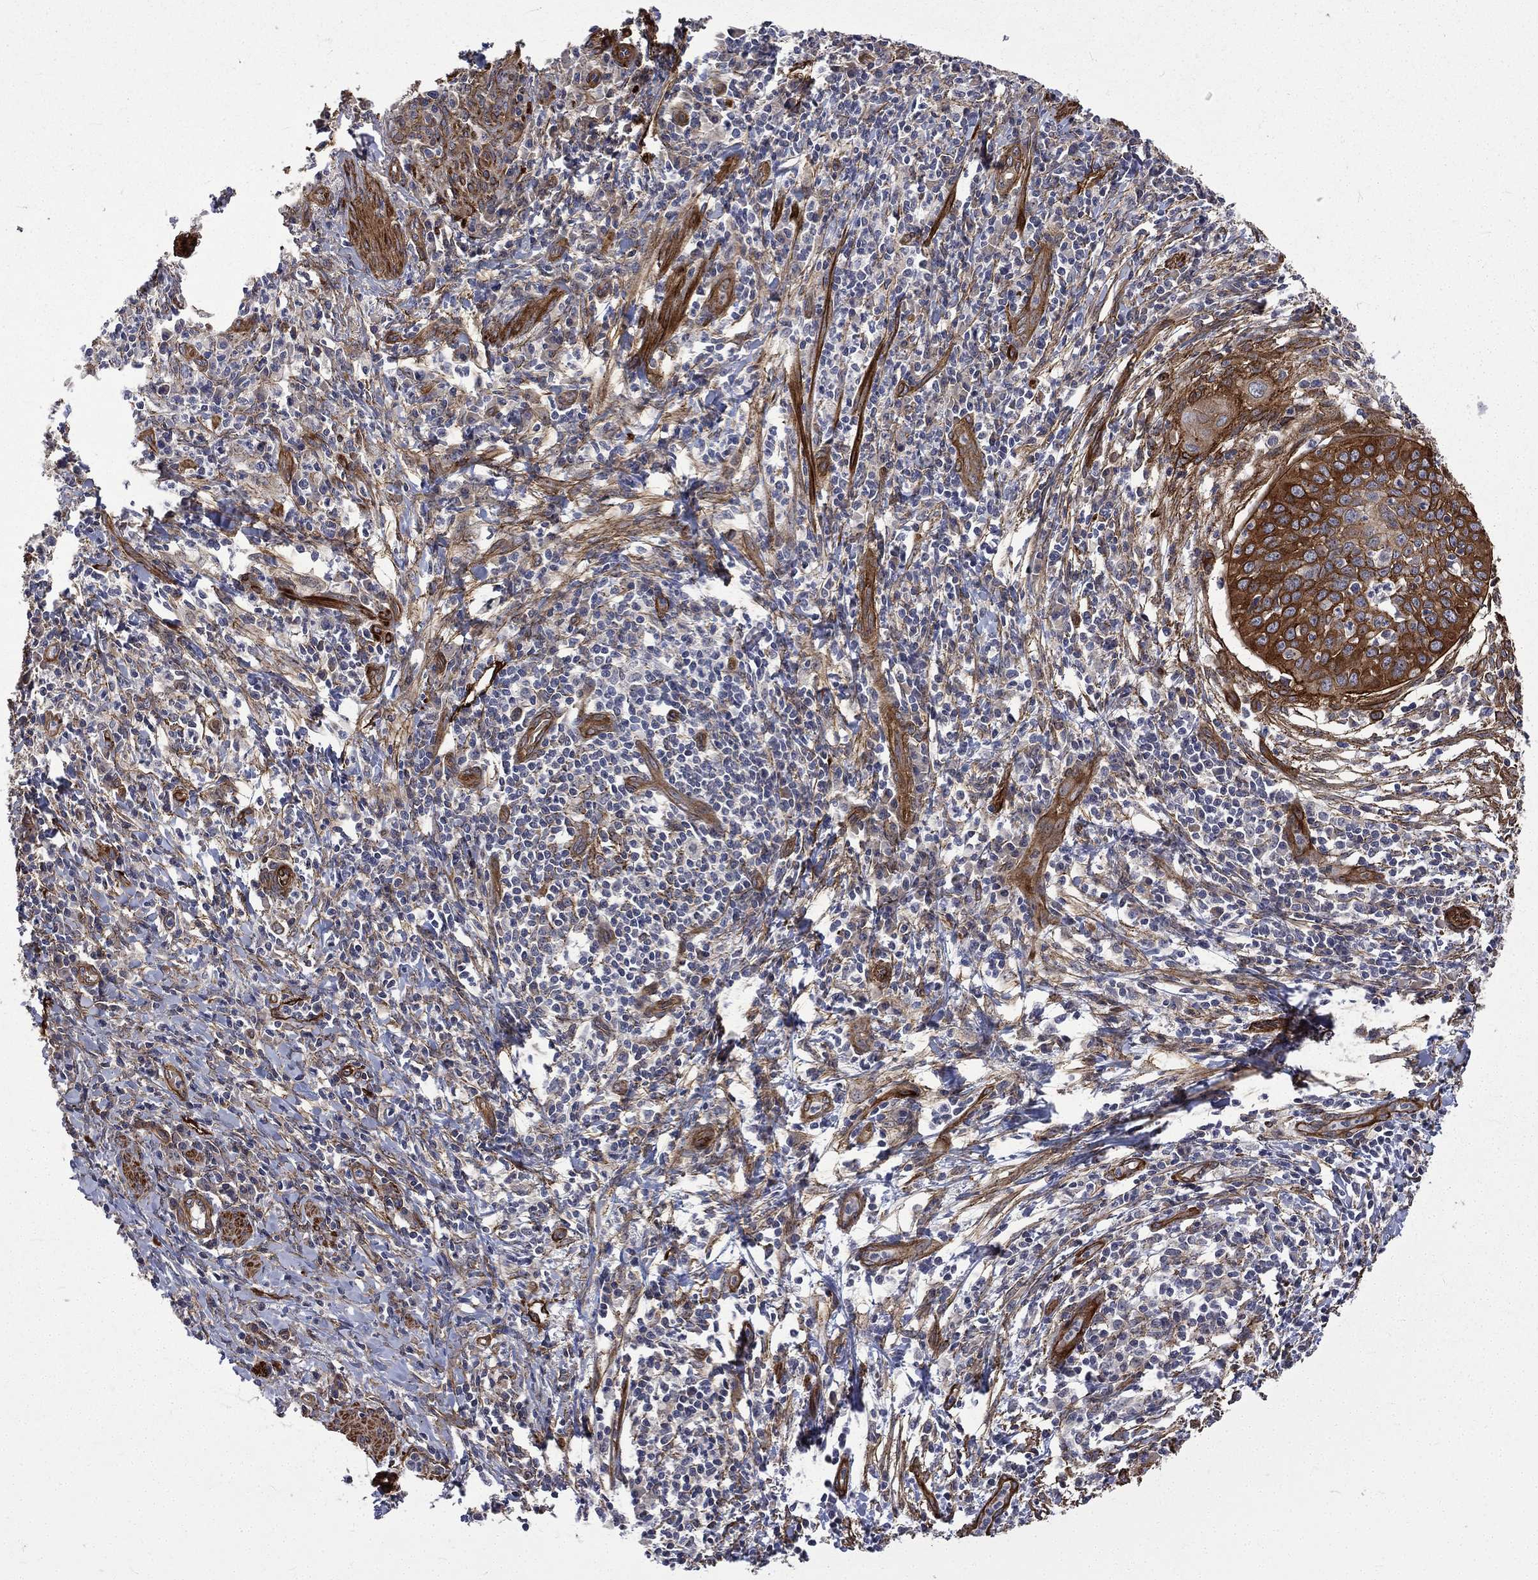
{"staining": {"intensity": "strong", "quantity": ">75%", "location": "cytoplasmic/membranous"}, "tissue": "cervical cancer", "cell_type": "Tumor cells", "image_type": "cancer", "snomed": [{"axis": "morphology", "description": "Squamous cell carcinoma, NOS"}, {"axis": "topography", "description": "Cervix"}], "caption": "Immunohistochemical staining of squamous cell carcinoma (cervical) displays high levels of strong cytoplasmic/membranous expression in about >75% of tumor cells.", "gene": "PPFIBP1", "patient": {"sex": "female", "age": 26}}